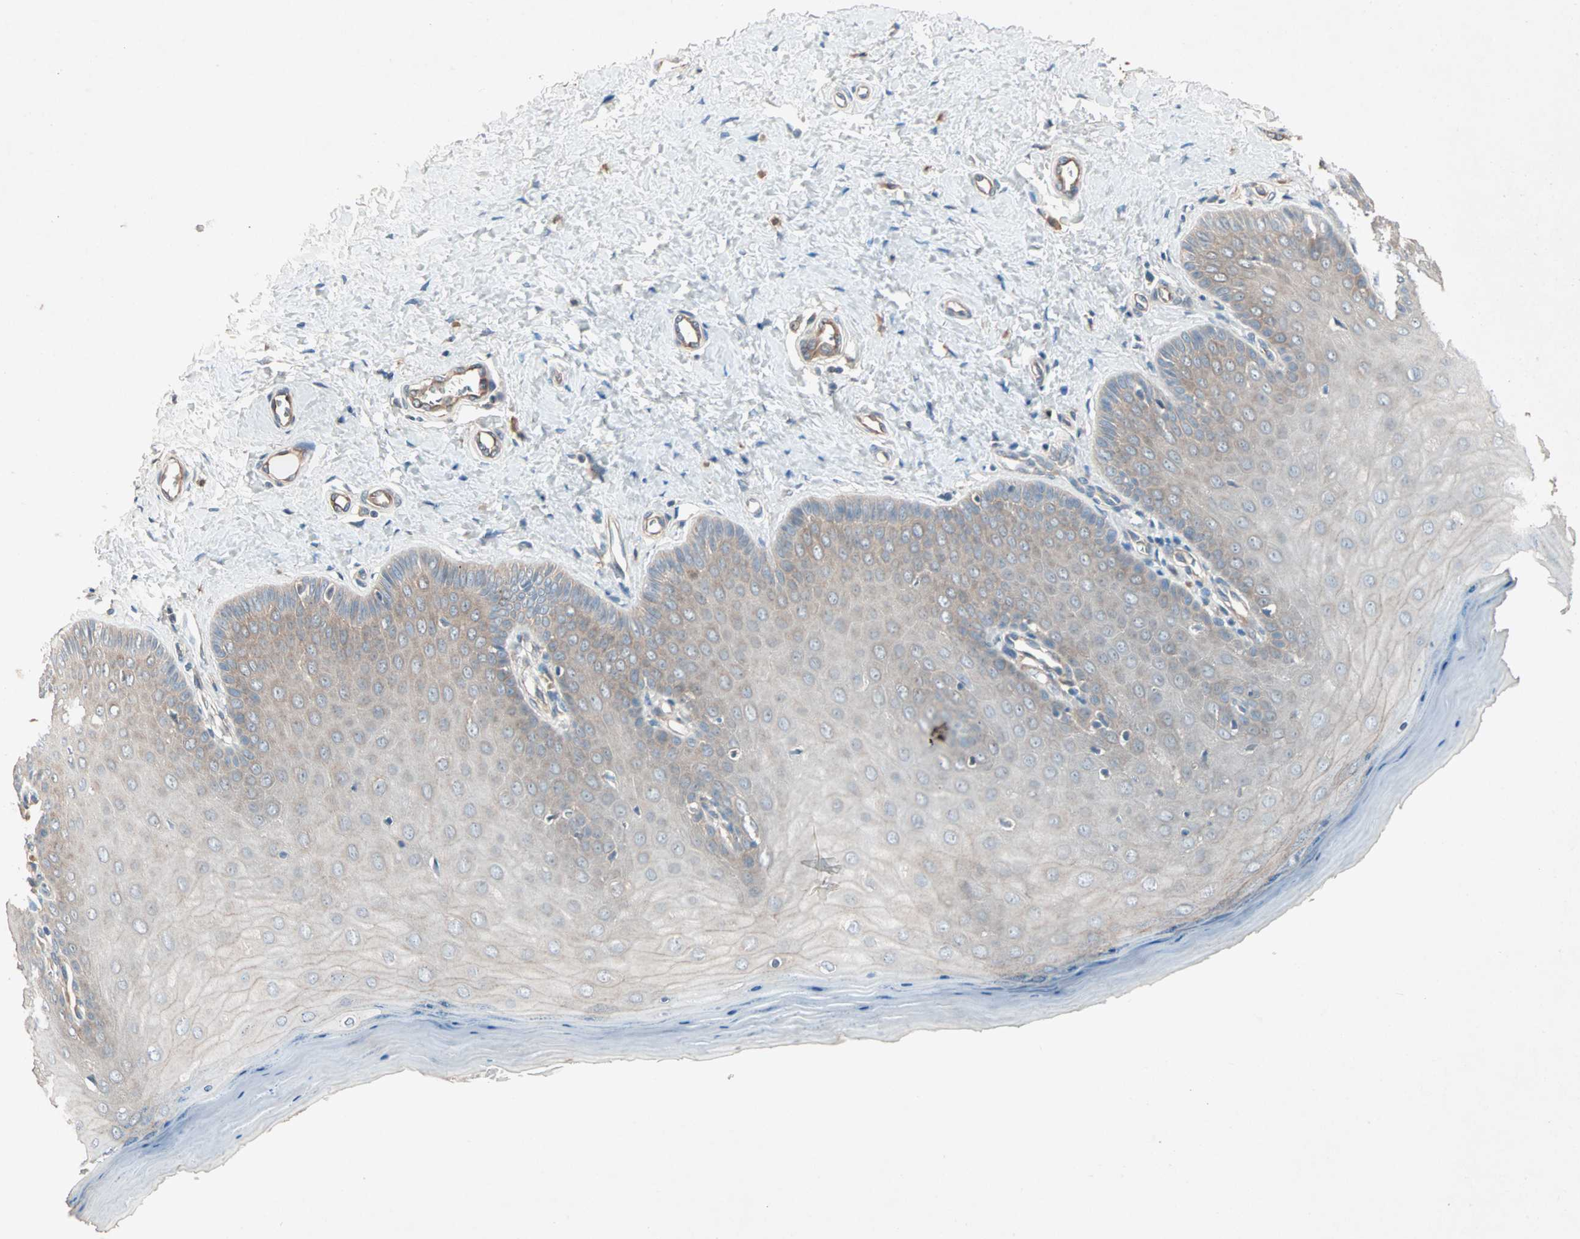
{"staining": {"intensity": "weak", "quantity": "25%-75%", "location": "cytoplasmic/membranous"}, "tissue": "cervix", "cell_type": "Squamous epithelial cells", "image_type": "normal", "snomed": [{"axis": "morphology", "description": "Normal tissue, NOS"}, {"axis": "topography", "description": "Cervix"}], "caption": "Immunohistochemical staining of normal human cervix demonstrates weak cytoplasmic/membranous protein expression in approximately 25%-75% of squamous epithelial cells.", "gene": "SDSL", "patient": {"sex": "female", "age": 55}}